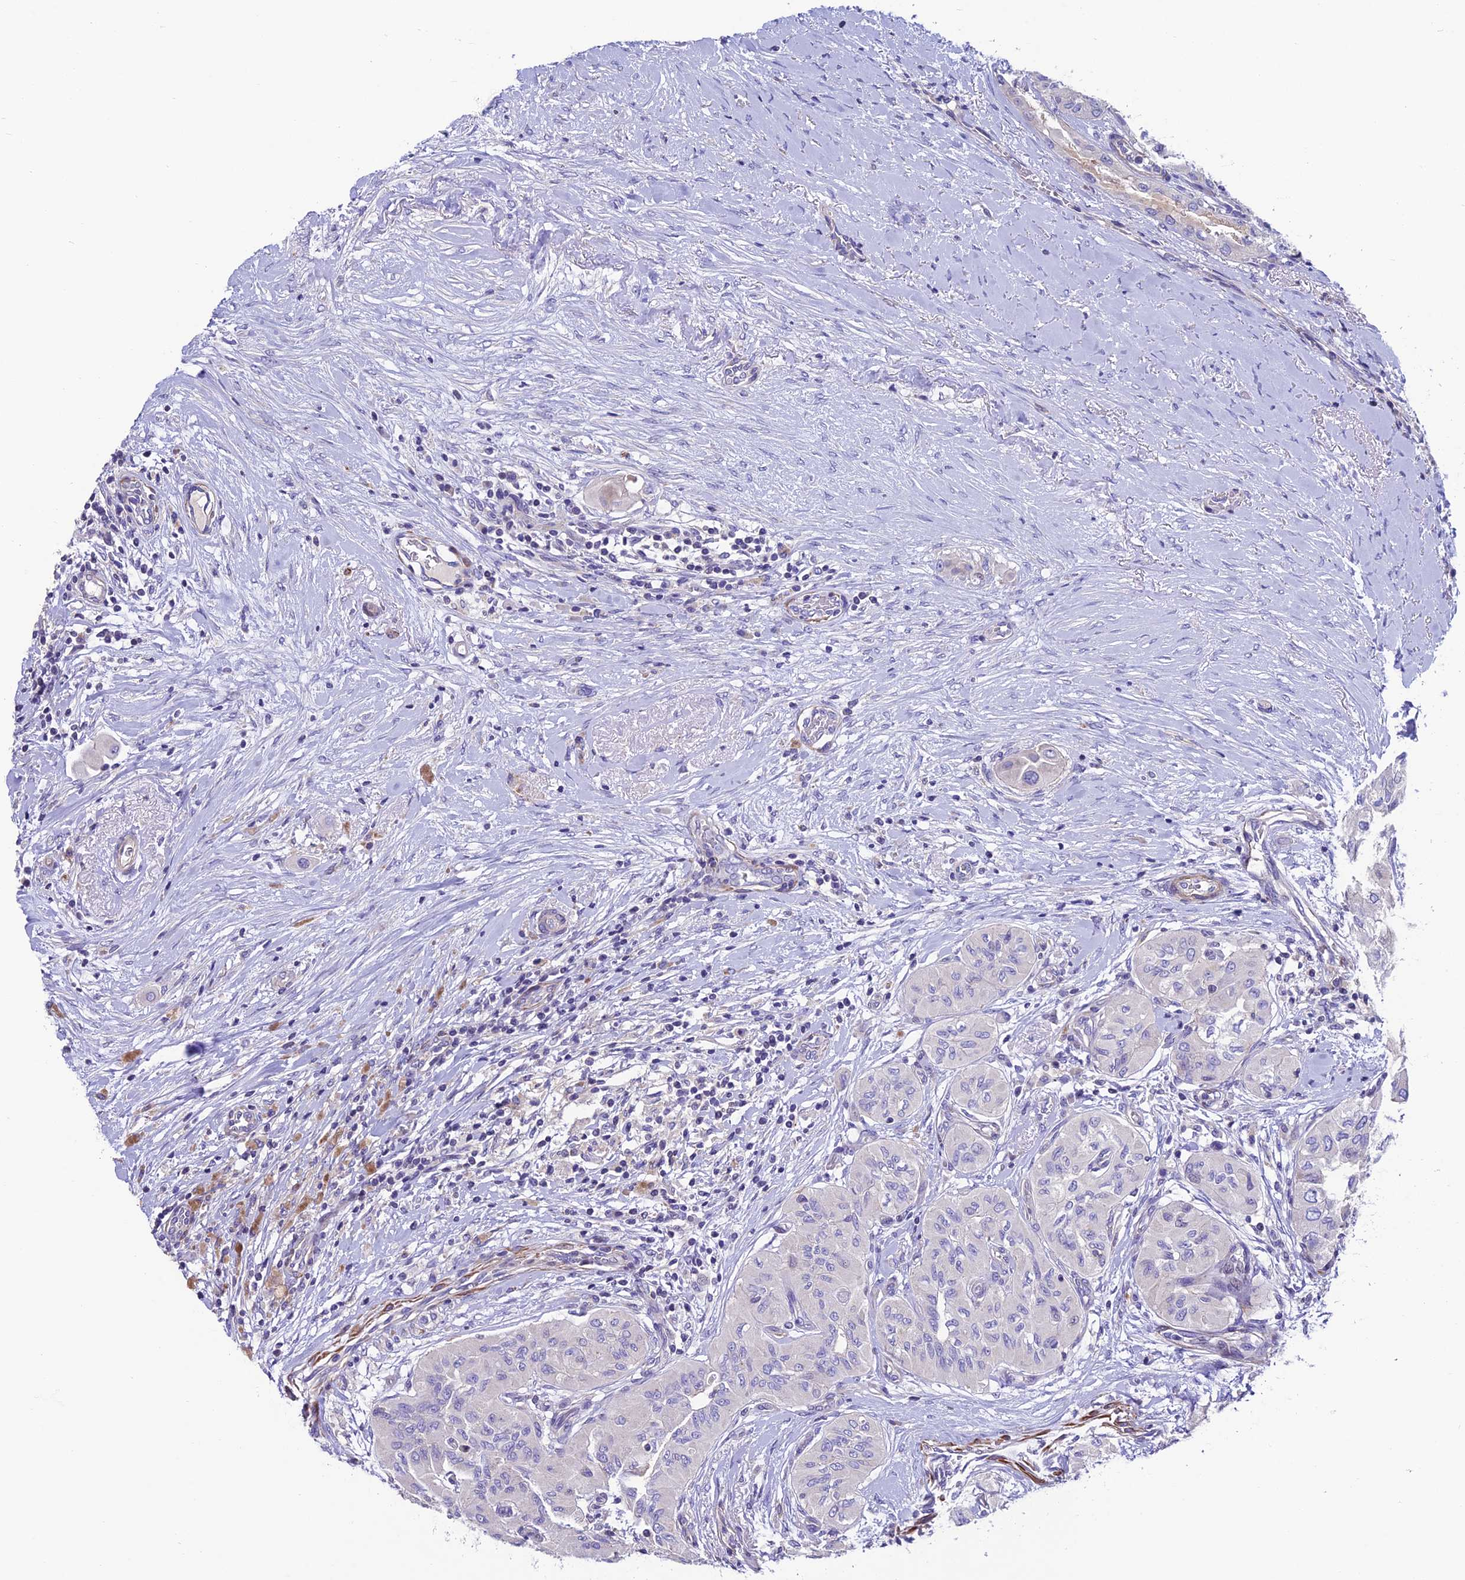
{"staining": {"intensity": "negative", "quantity": "none", "location": "none"}, "tissue": "thyroid cancer", "cell_type": "Tumor cells", "image_type": "cancer", "snomed": [{"axis": "morphology", "description": "Papillary adenocarcinoma, NOS"}, {"axis": "topography", "description": "Thyroid gland"}], "caption": "Thyroid cancer was stained to show a protein in brown. There is no significant expression in tumor cells.", "gene": "FAM178B", "patient": {"sex": "female", "age": 59}}